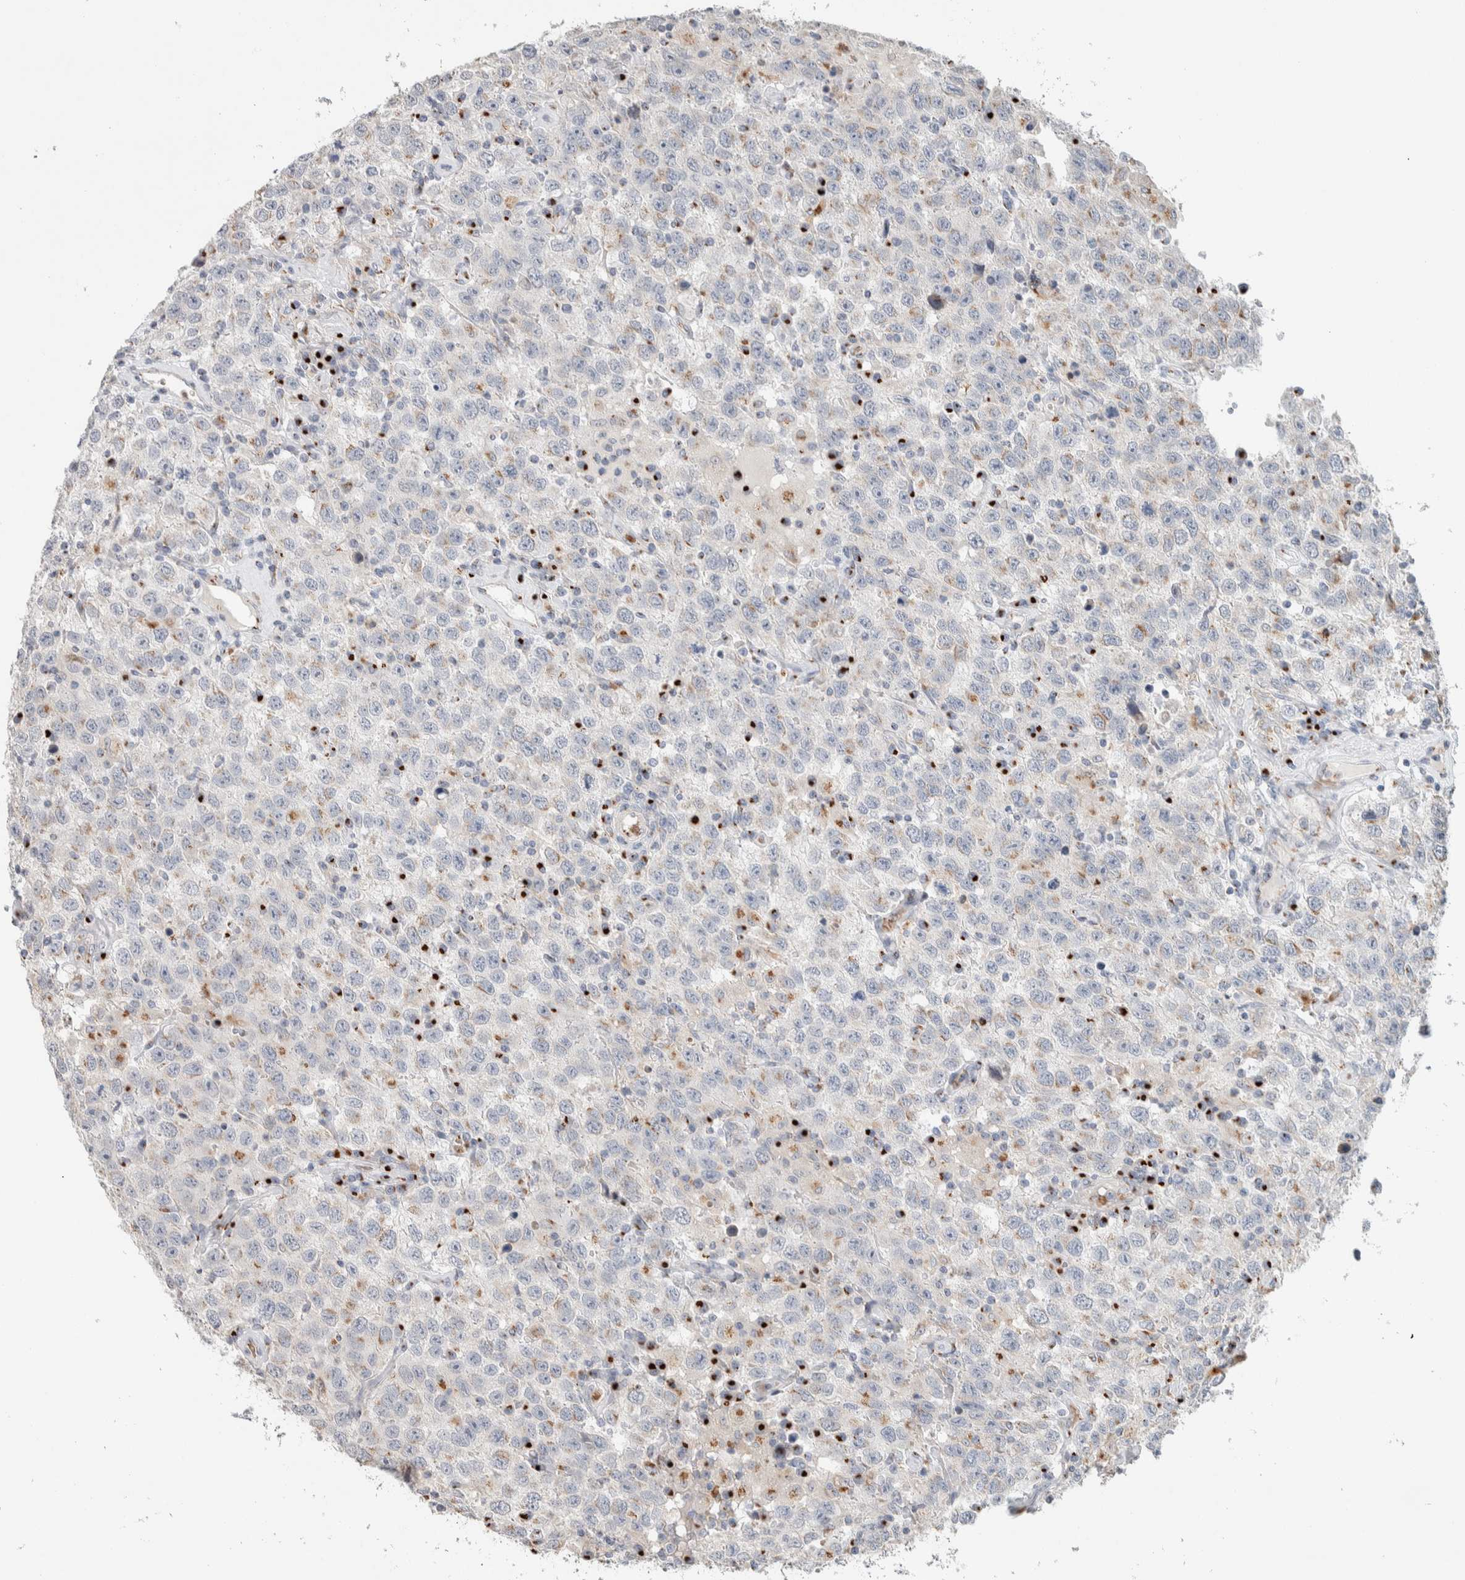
{"staining": {"intensity": "moderate", "quantity": "<25%", "location": "cytoplasmic/membranous"}, "tissue": "testis cancer", "cell_type": "Tumor cells", "image_type": "cancer", "snomed": [{"axis": "morphology", "description": "Seminoma, NOS"}, {"axis": "topography", "description": "Testis"}], "caption": "Immunohistochemical staining of human testis cancer reveals low levels of moderate cytoplasmic/membranous protein expression in about <25% of tumor cells. The protein of interest is stained brown, and the nuclei are stained in blue (DAB IHC with brightfield microscopy, high magnification).", "gene": "SLC38A10", "patient": {"sex": "male", "age": 41}}